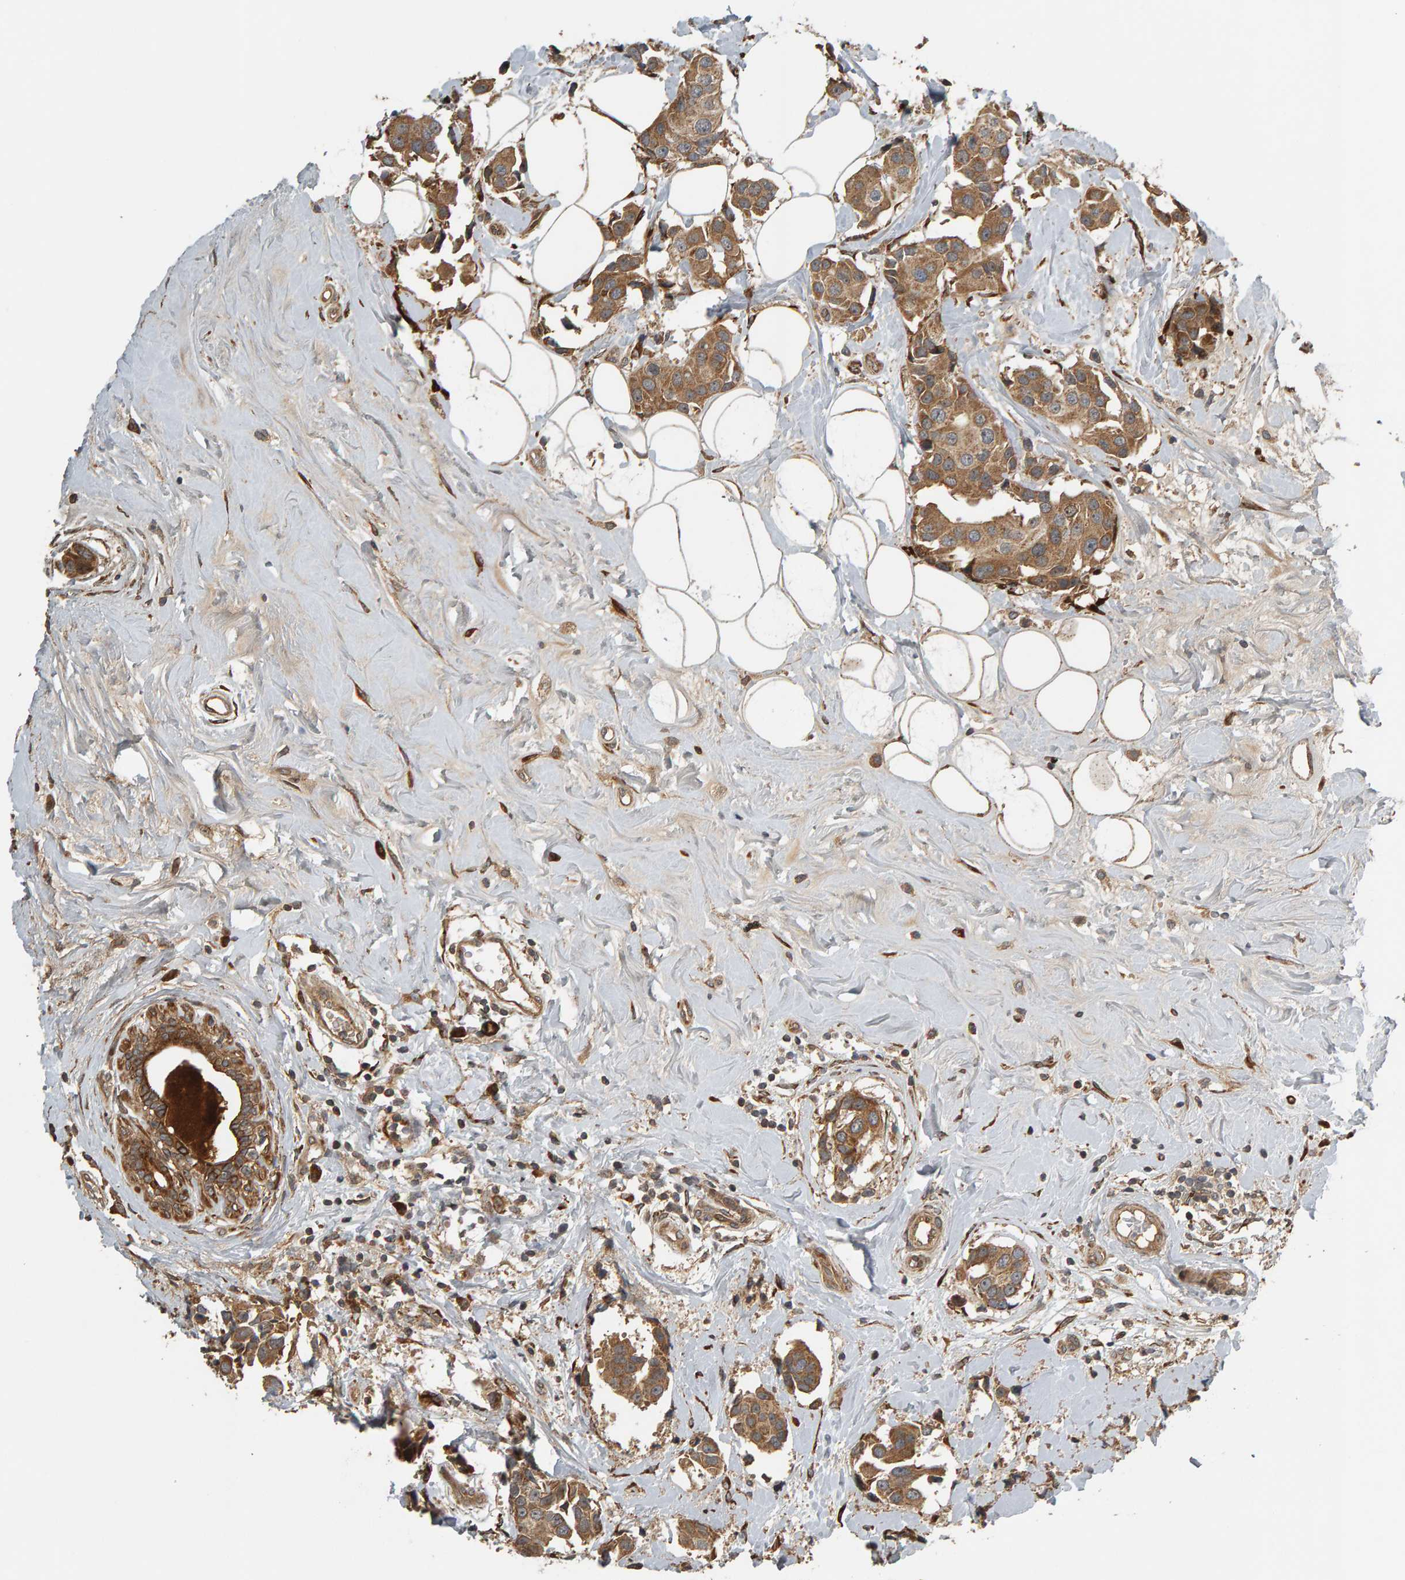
{"staining": {"intensity": "moderate", "quantity": ">75%", "location": "cytoplasmic/membranous"}, "tissue": "breast cancer", "cell_type": "Tumor cells", "image_type": "cancer", "snomed": [{"axis": "morphology", "description": "Normal tissue, NOS"}, {"axis": "morphology", "description": "Duct carcinoma"}, {"axis": "topography", "description": "Breast"}], "caption": "A micrograph of human invasive ductal carcinoma (breast) stained for a protein shows moderate cytoplasmic/membranous brown staining in tumor cells. The staining is performed using DAB brown chromogen to label protein expression. The nuclei are counter-stained blue using hematoxylin.", "gene": "ZFAND1", "patient": {"sex": "female", "age": 39}}